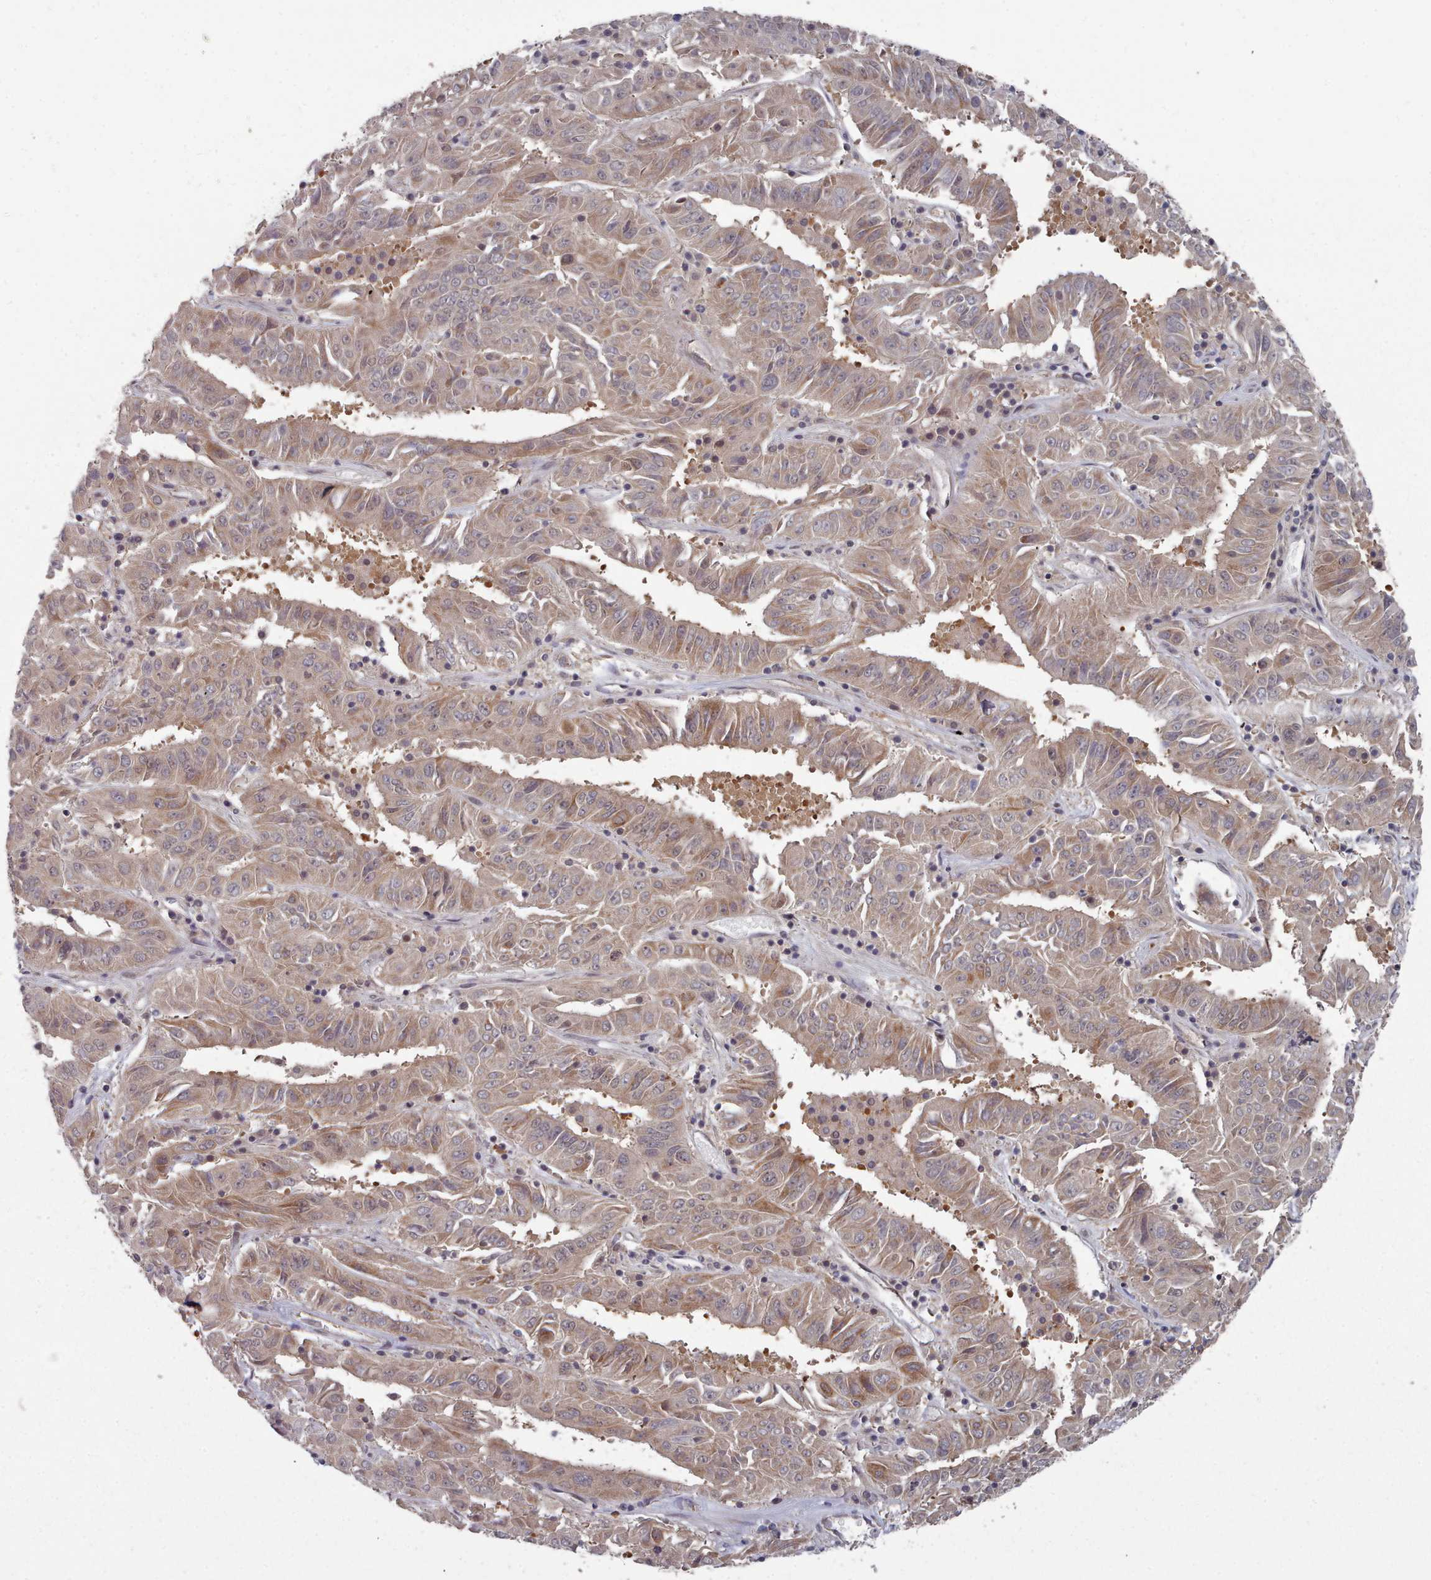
{"staining": {"intensity": "weak", "quantity": ">75%", "location": "cytoplasmic/membranous"}, "tissue": "pancreatic cancer", "cell_type": "Tumor cells", "image_type": "cancer", "snomed": [{"axis": "morphology", "description": "Adenocarcinoma, NOS"}, {"axis": "topography", "description": "Pancreas"}], "caption": "High-magnification brightfield microscopy of adenocarcinoma (pancreatic) stained with DAB (3,3'-diaminobenzidine) (brown) and counterstained with hematoxylin (blue). tumor cells exhibit weak cytoplasmic/membranous expression is seen in about>75% of cells.", "gene": "HYAL3", "patient": {"sex": "male", "age": 63}}